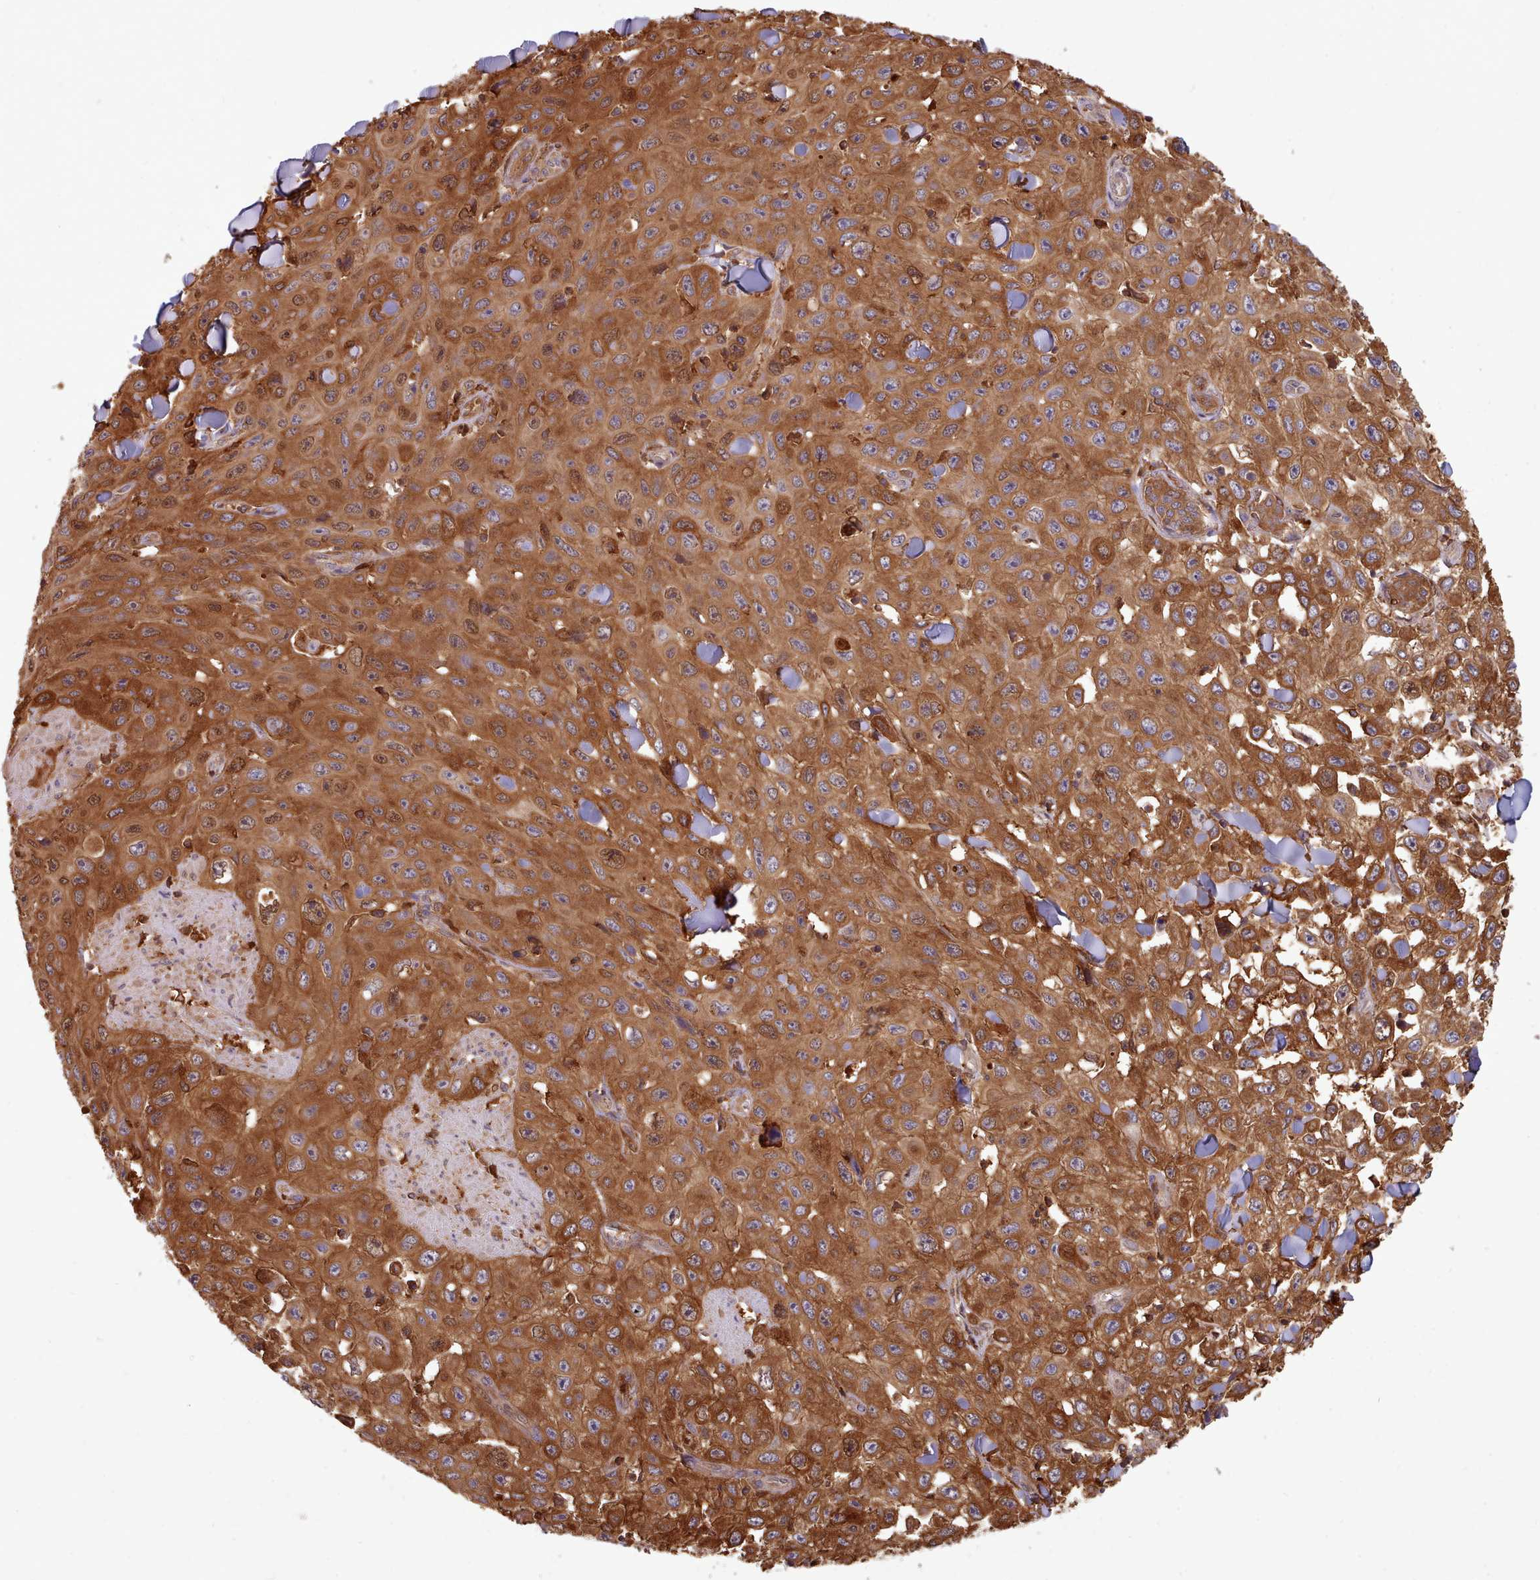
{"staining": {"intensity": "strong", "quantity": ">75%", "location": "cytoplasmic/membranous"}, "tissue": "skin cancer", "cell_type": "Tumor cells", "image_type": "cancer", "snomed": [{"axis": "morphology", "description": "Squamous cell carcinoma, NOS"}, {"axis": "topography", "description": "Skin"}], "caption": "Tumor cells reveal high levels of strong cytoplasmic/membranous staining in approximately >75% of cells in skin squamous cell carcinoma. The protein of interest is stained brown, and the nuclei are stained in blue (DAB IHC with brightfield microscopy, high magnification).", "gene": "SLC4A9", "patient": {"sex": "male", "age": 82}}